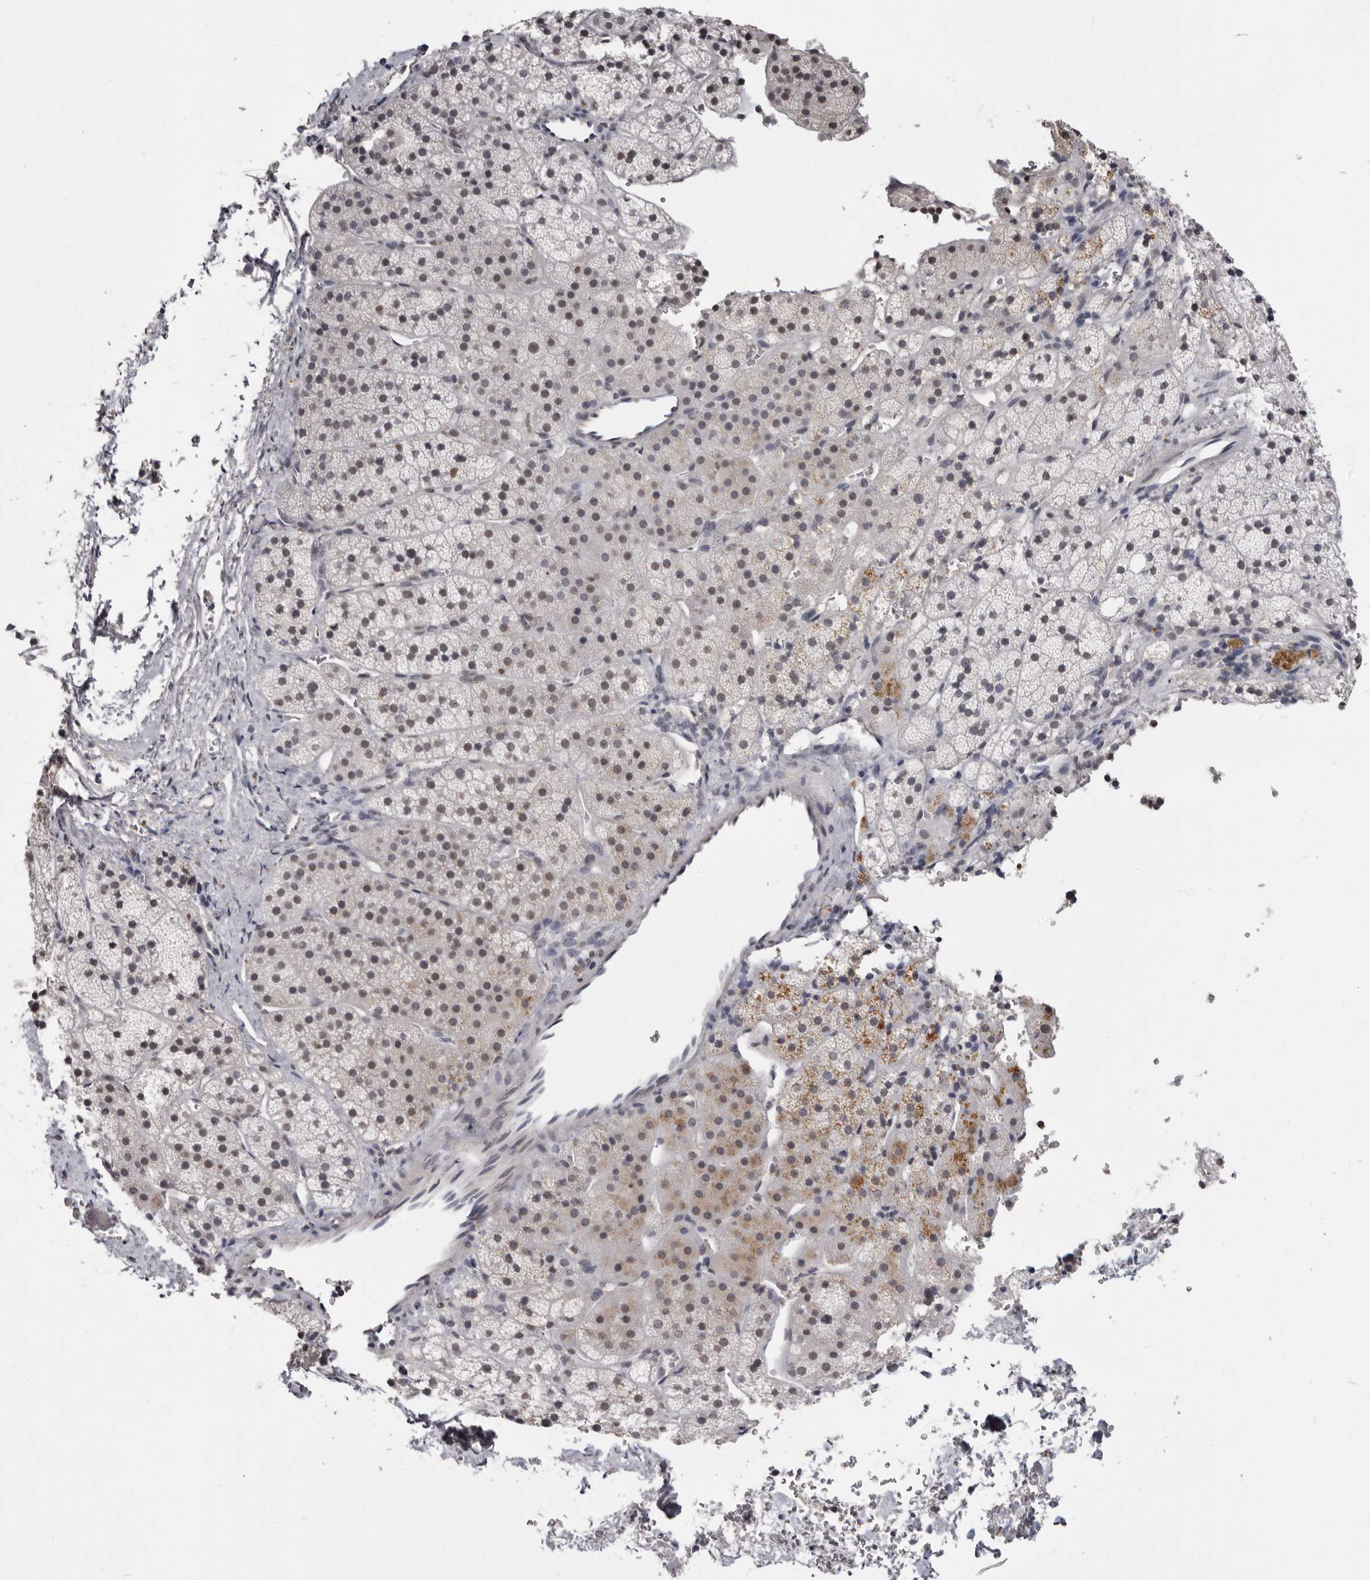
{"staining": {"intensity": "weak", "quantity": ">75%", "location": "nuclear"}, "tissue": "adrenal gland", "cell_type": "Glandular cells", "image_type": "normal", "snomed": [{"axis": "morphology", "description": "Normal tissue, NOS"}, {"axis": "topography", "description": "Adrenal gland"}], "caption": "IHC image of normal adrenal gland stained for a protein (brown), which reveals low levels of weak nuclear expression in about >75% of glandular cells.", "gene": "SCAF4", "patient": {"sex": "female", "age": 44}}